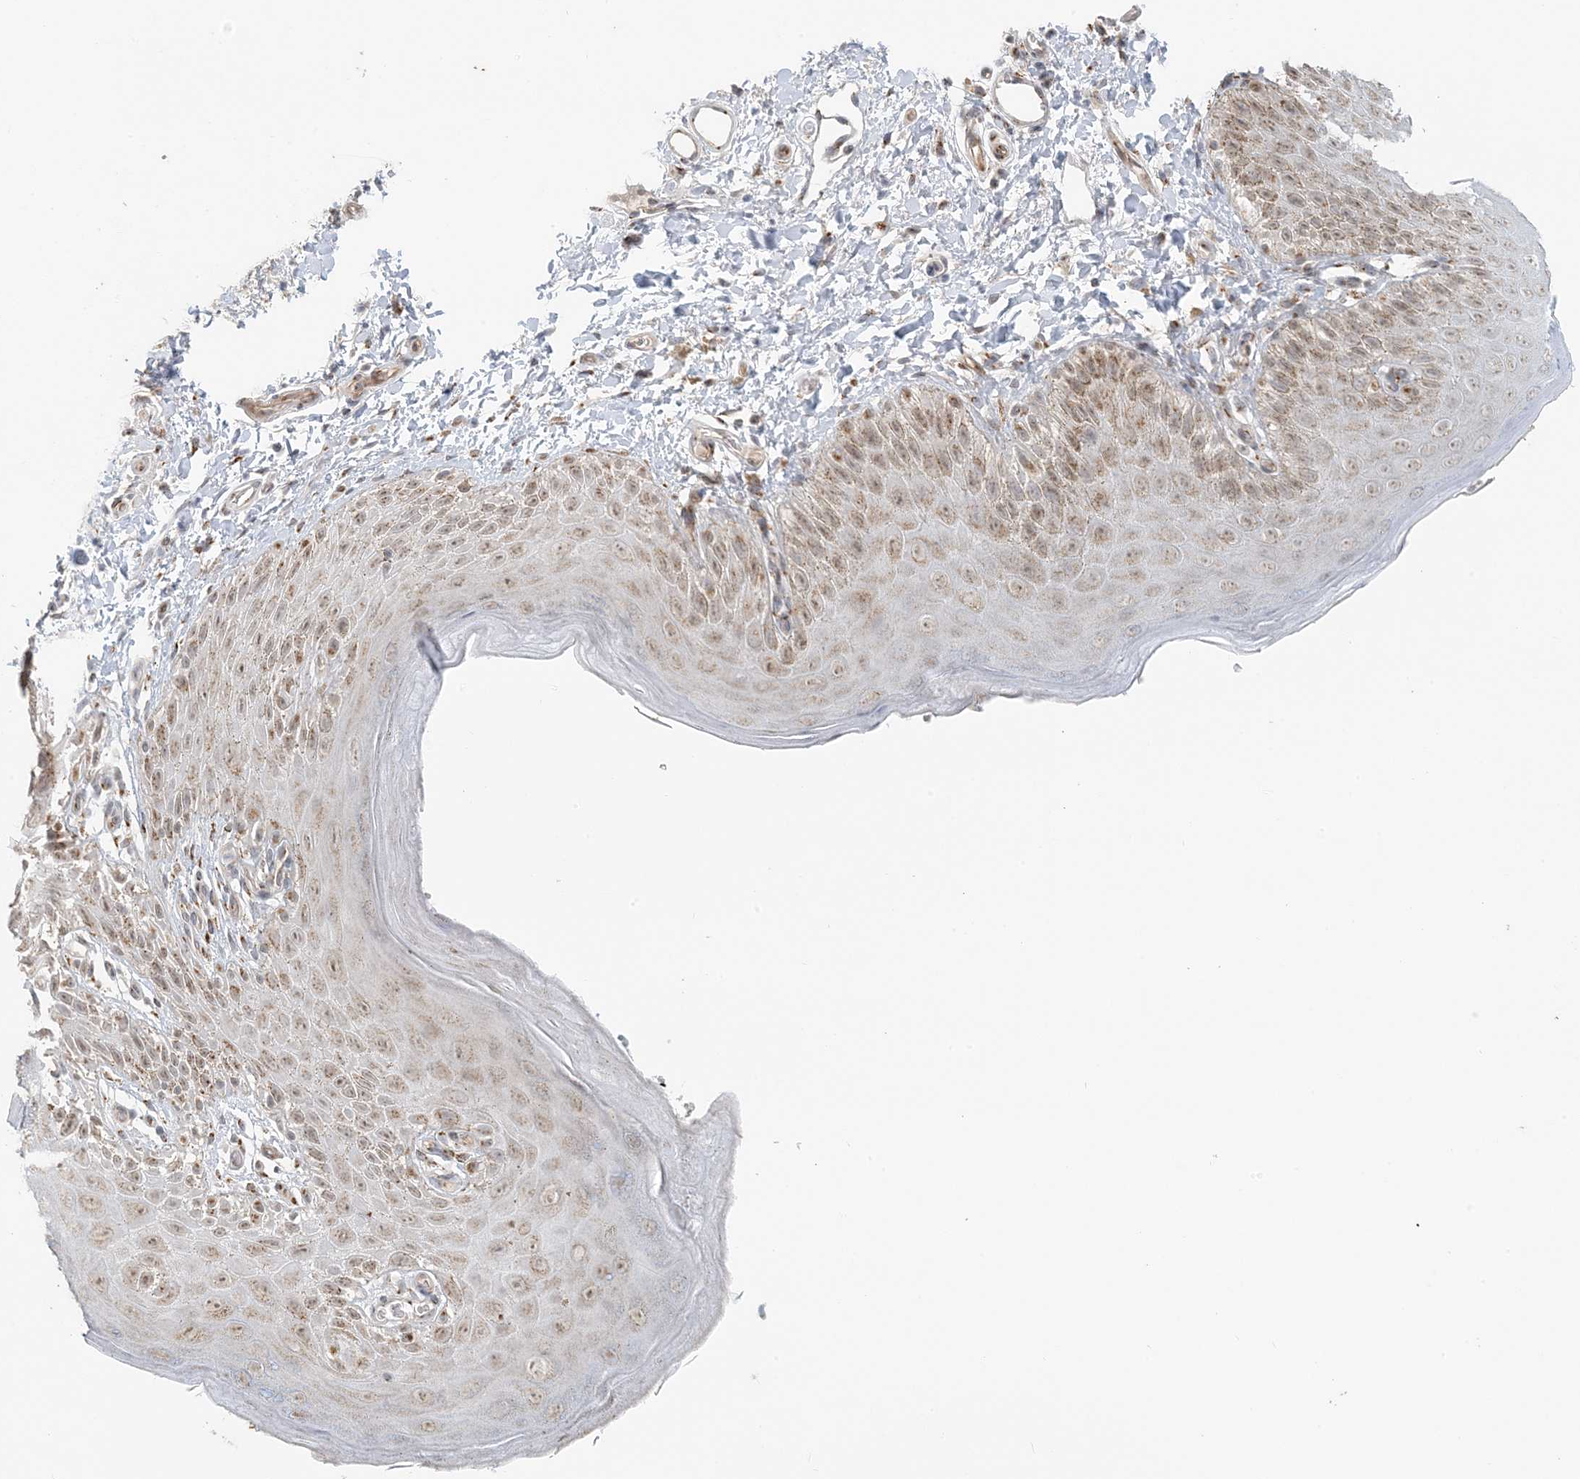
{"staining": {"intensity": "weak", "quantity": "25%-75%", "location": "cytoplasmic/membranous"}, "tissue": "skin", "cell_type": "Epidermal cells", "image_type": "normal", "snomed": [{"axis": "morphology", "description": "Normal tissue, NOS"}, {"axis": "topography", "description": "Anal"}], "caption": "Protein expression analysis of benign human skin reveals weak cytoplasmic/membranous staining in approximately 25%-75% of epidermal cells. Immunohistochemistry (ihc) stains the protein in brown and the nuclei are stained blue.", "gene": "ZCCHC4", "patient": {"sex": "male", "age": 44}}